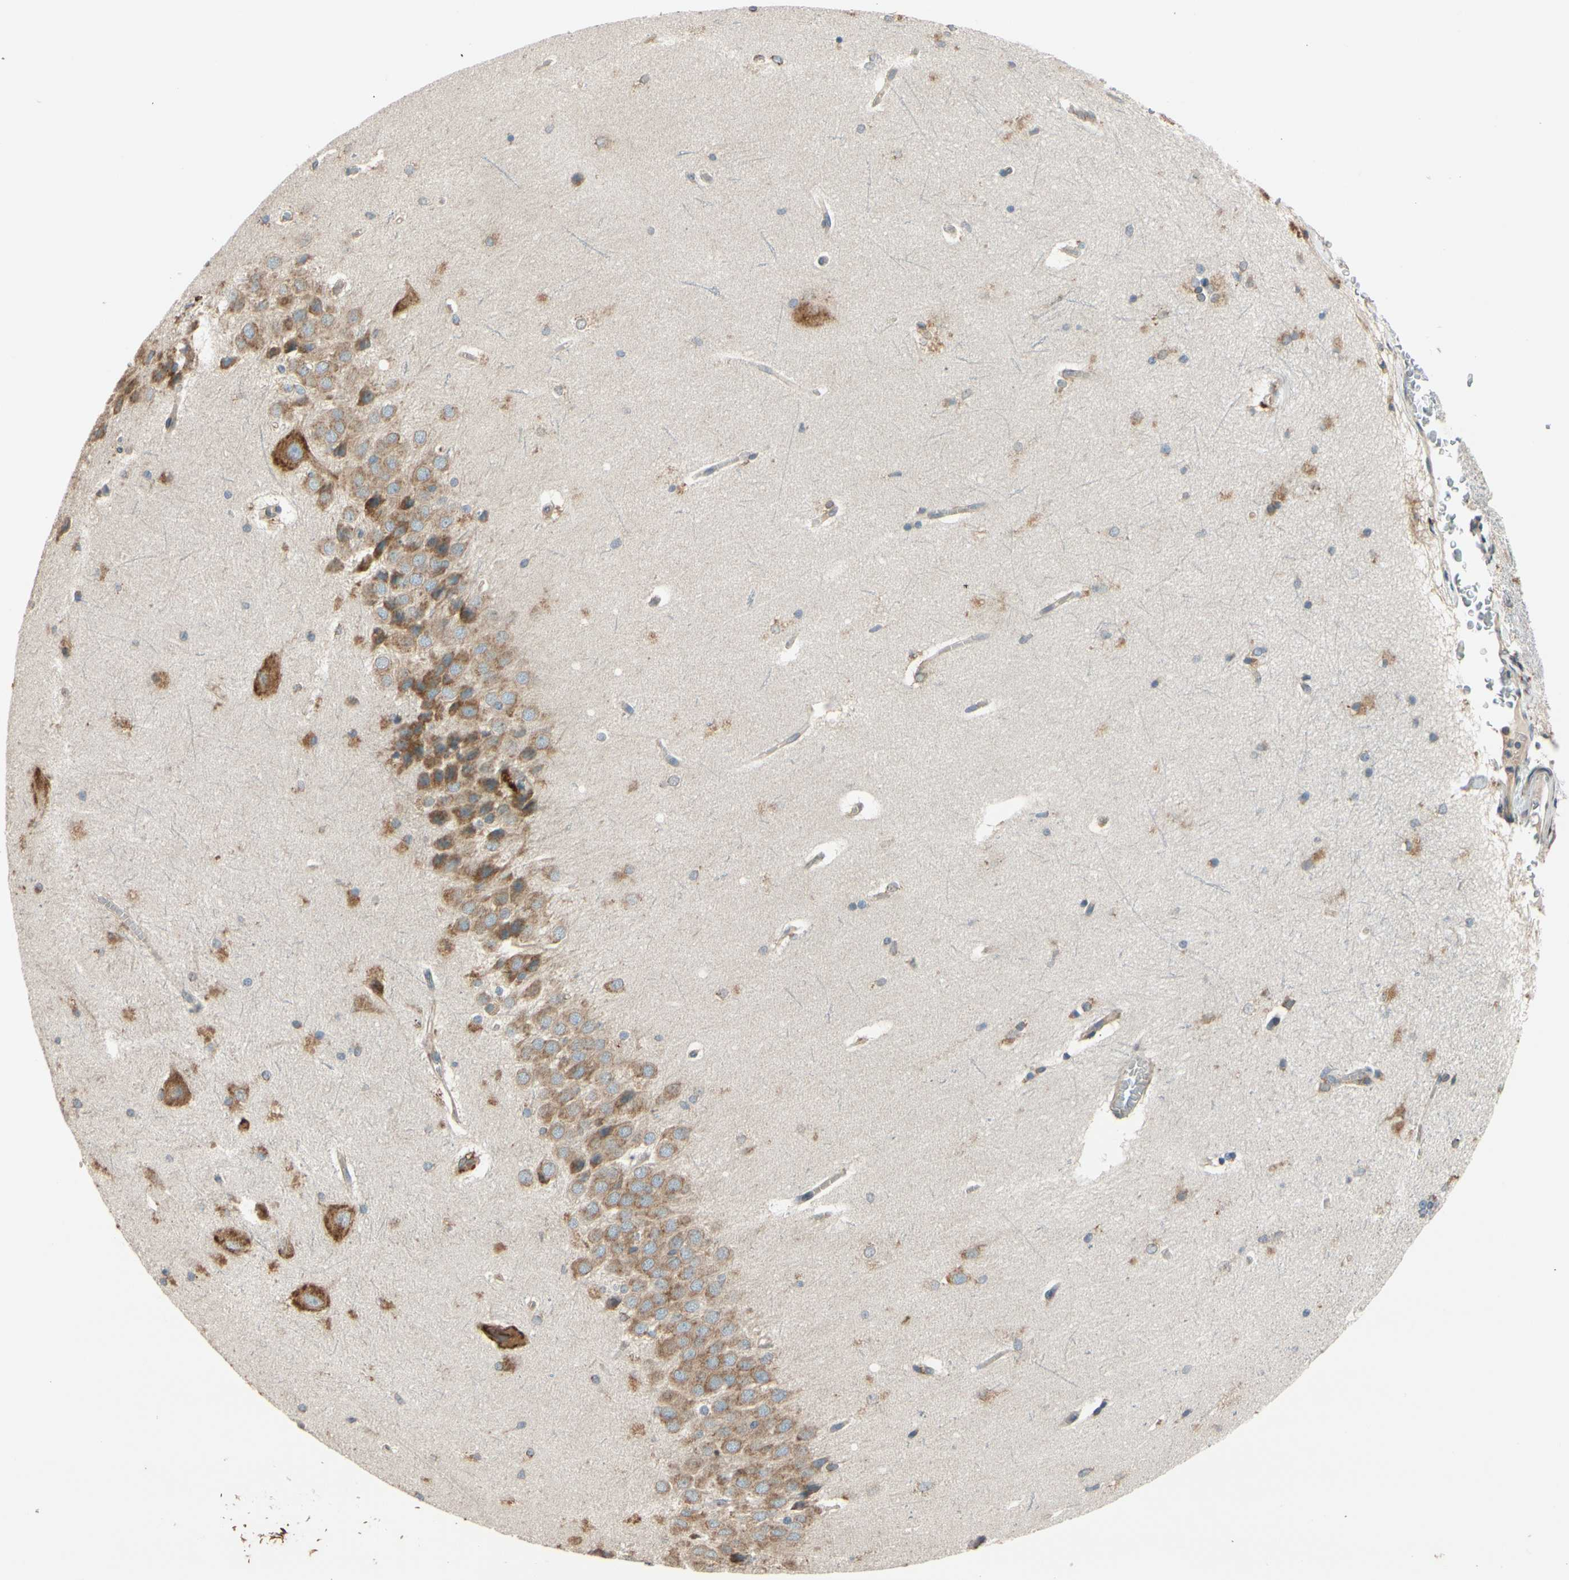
{"staining": {"intensity": "moderate", "quantity": "25%-75%", "location": "cytoplasmic/membranous"}, "tissue": "hippocampus", "cell_type": "Glial cells", "image_type": "normal", "snomed": [{"axis": "morphology", "description": "Normal tissue, NOS"}, {"axis": "topography", "description": "Hippocampus"}], "caption": "Immunohistochemical staining of benign hippocampus reveals medium levels of moderate cytoplasmic/membranous staining in approximately 25%-75% of glial cells.", "gene": "RPN2", "patient": {"sex": "female", "age": 19}}